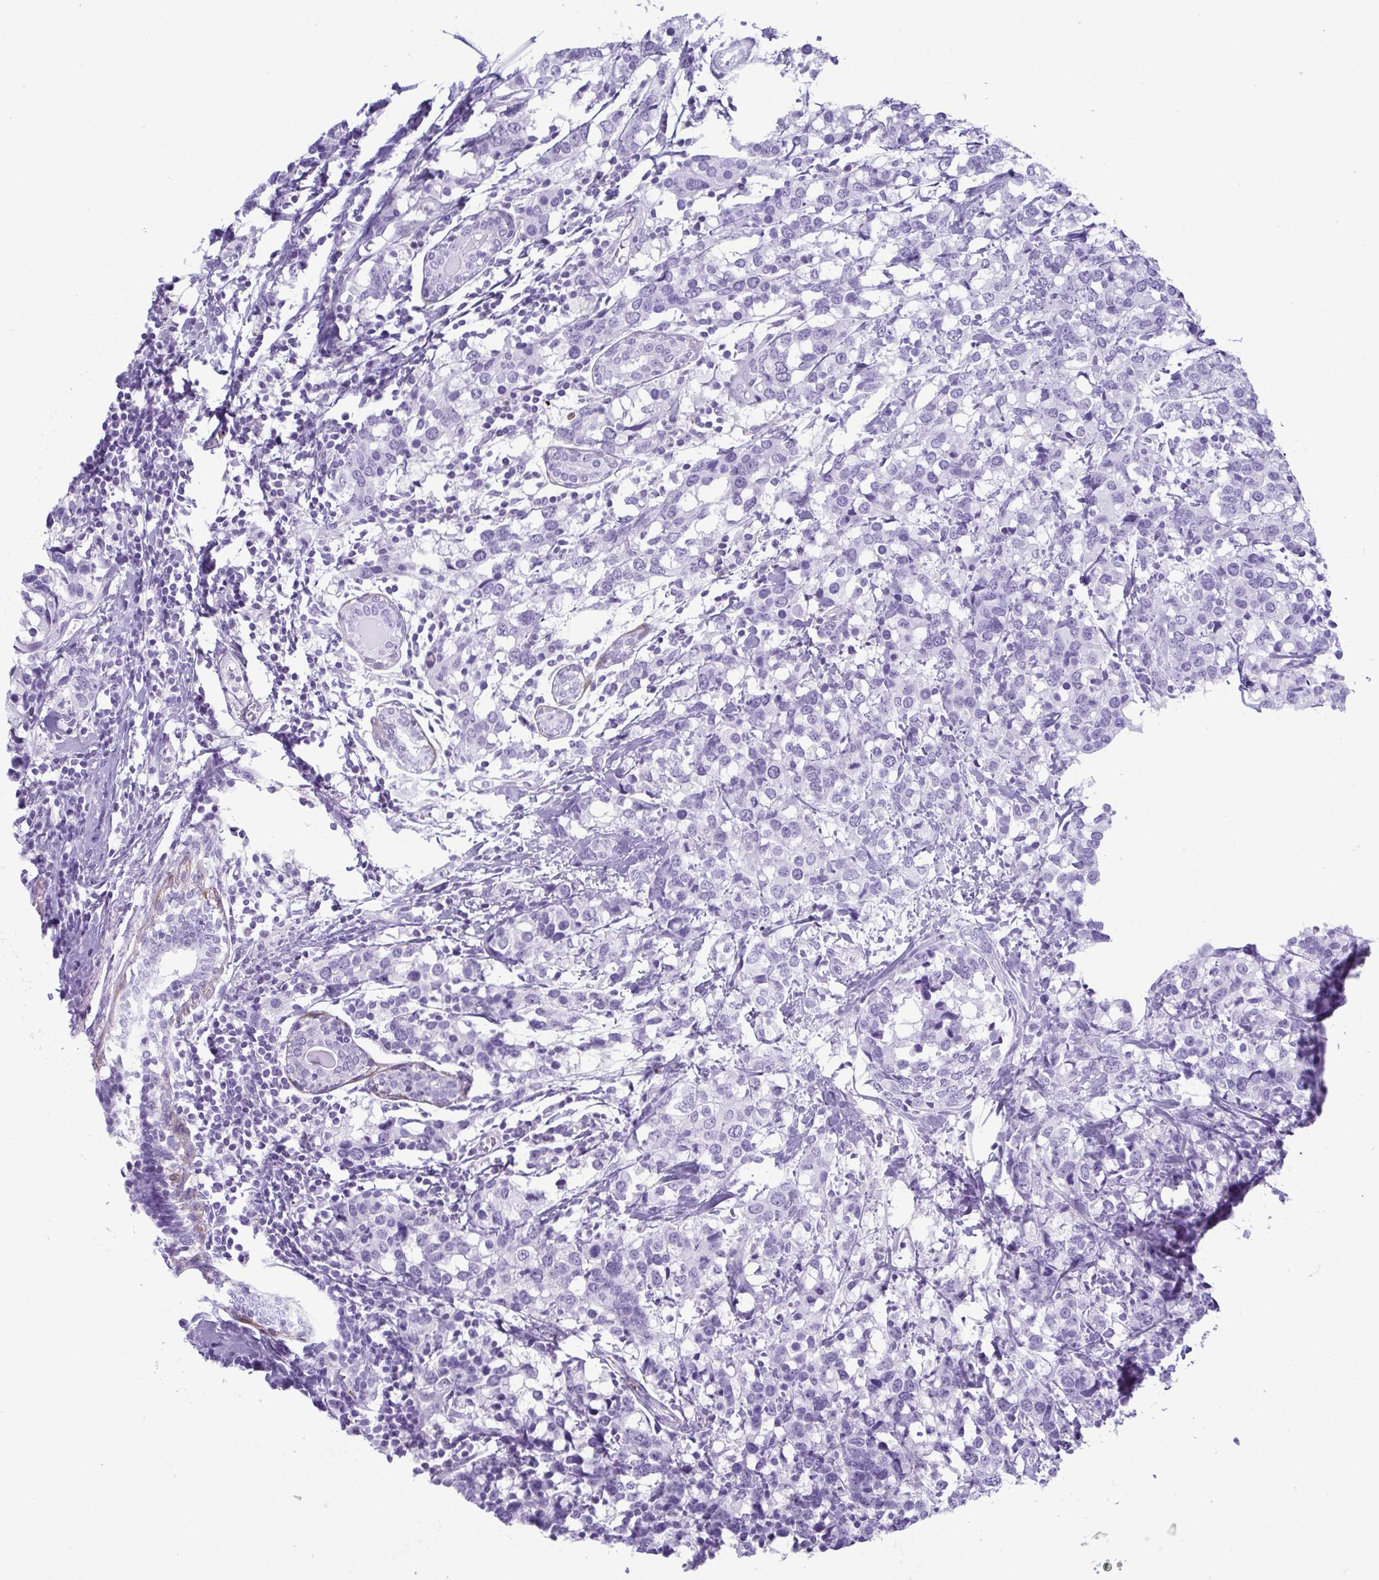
{"staining": {"intensity": "negative", "quantity": "none", "location": "none"}, "tissue": "breast cancer", "cell_type": "Tumor cells", "image_type": "cancer", "snomed": [{"axis": "morphology", "description": "Lobular carcinoma"}, {"axis": "topography", "description": "Breast"}], "caption": "Protein analysis of lobular carcinoma (breast) reveals no significant staining in tumor cells.", "gene": "TCEAL3", "patient": {"sex": "female", "age": 59}}